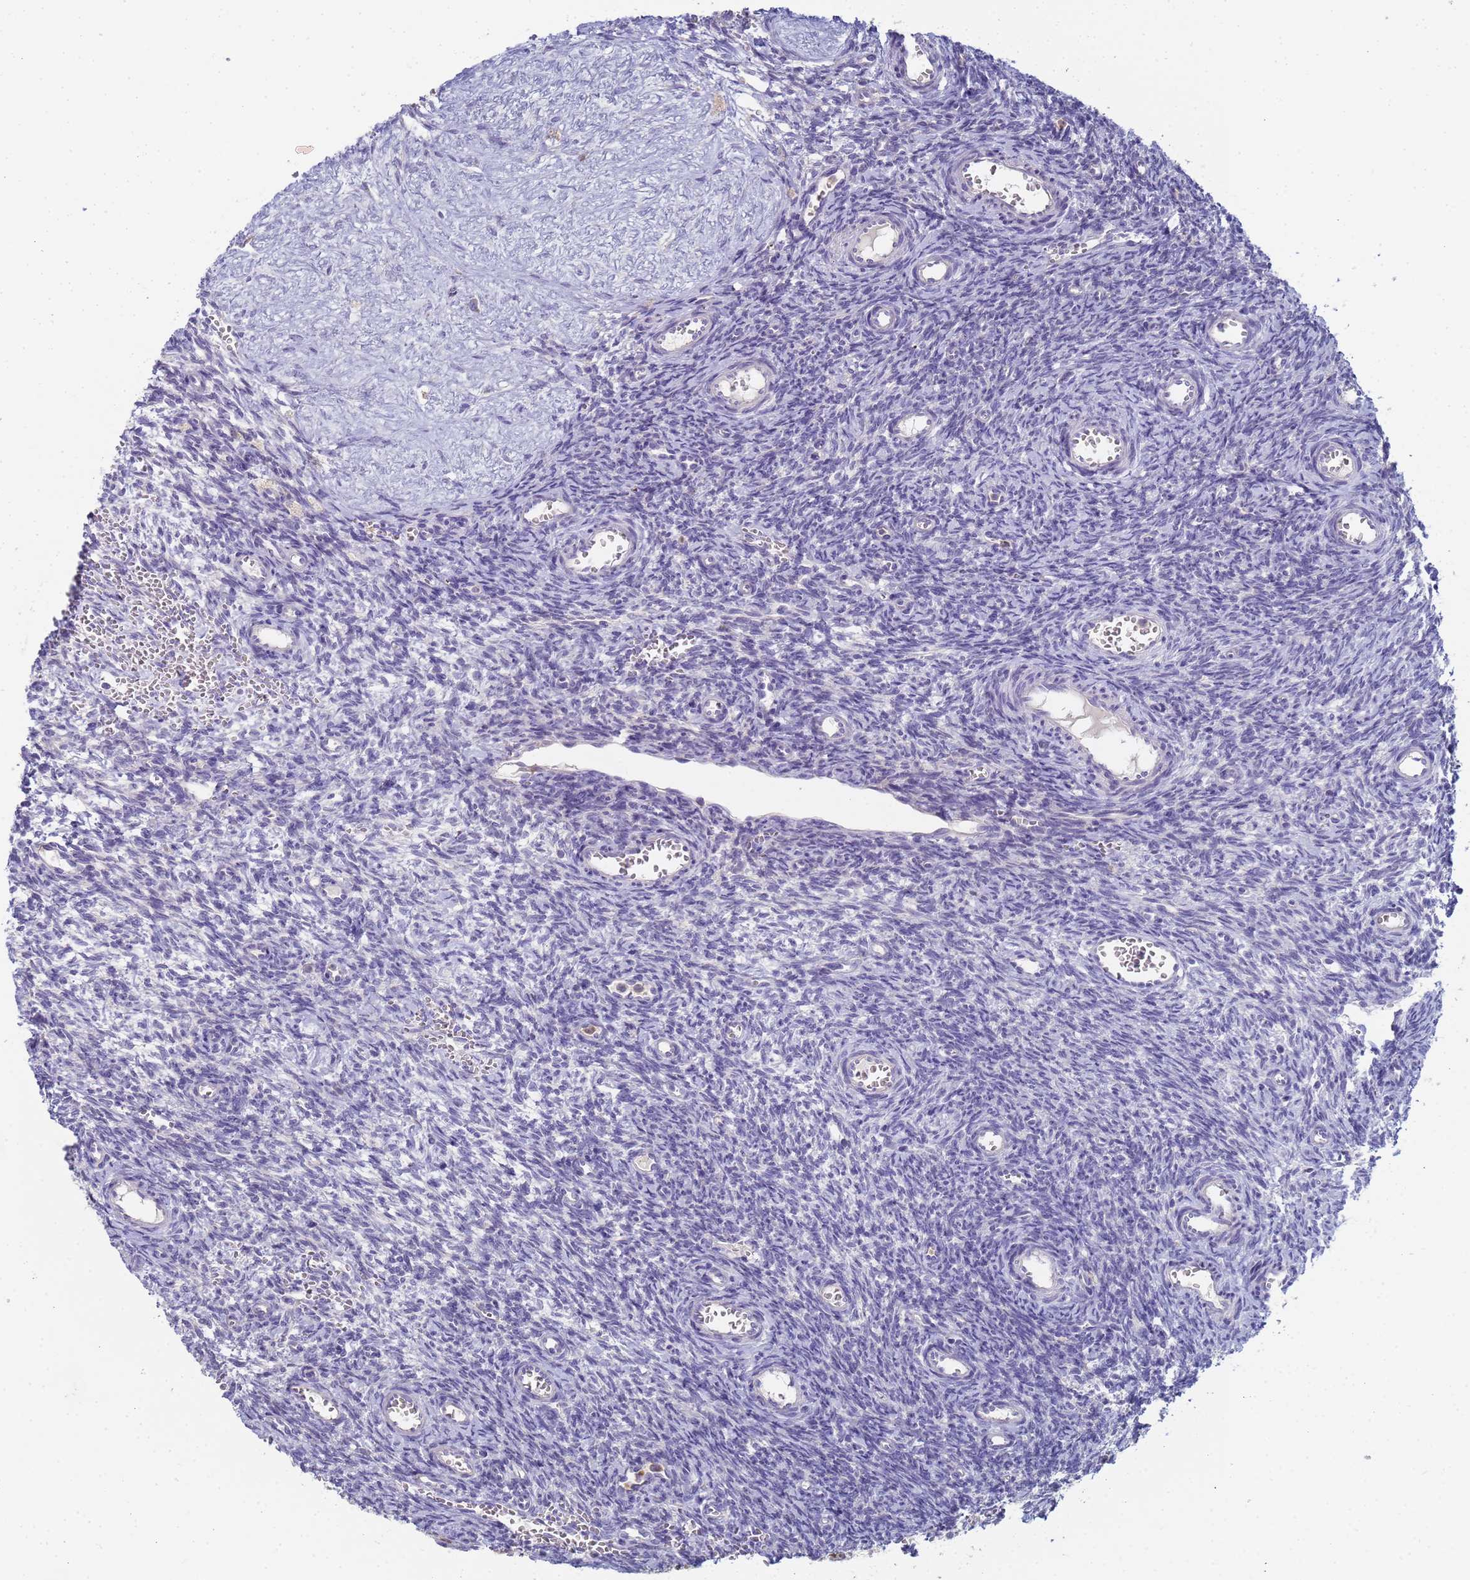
{"staining": {"intensity": "negative", "quantity": "none", "location": "none"}, "tissue": "ovary", "cell_type": "Ovarian stroma cells", "image_type": "normal", "snomed": [{"axis": "morphology", "description": "Normal tissue, NOS"}, {"axis": "topography", "description": "Ovary"}], "caption": "Image shows no significant protein positivity in ovarian stroma cells of benign ovary. Brightfield microscopy of IHC stained with DAB (brown) and hematoxylin (blue), captured at high magnification.", "gene": "CR1", "patient": {"sex": "female", "age": 39}}